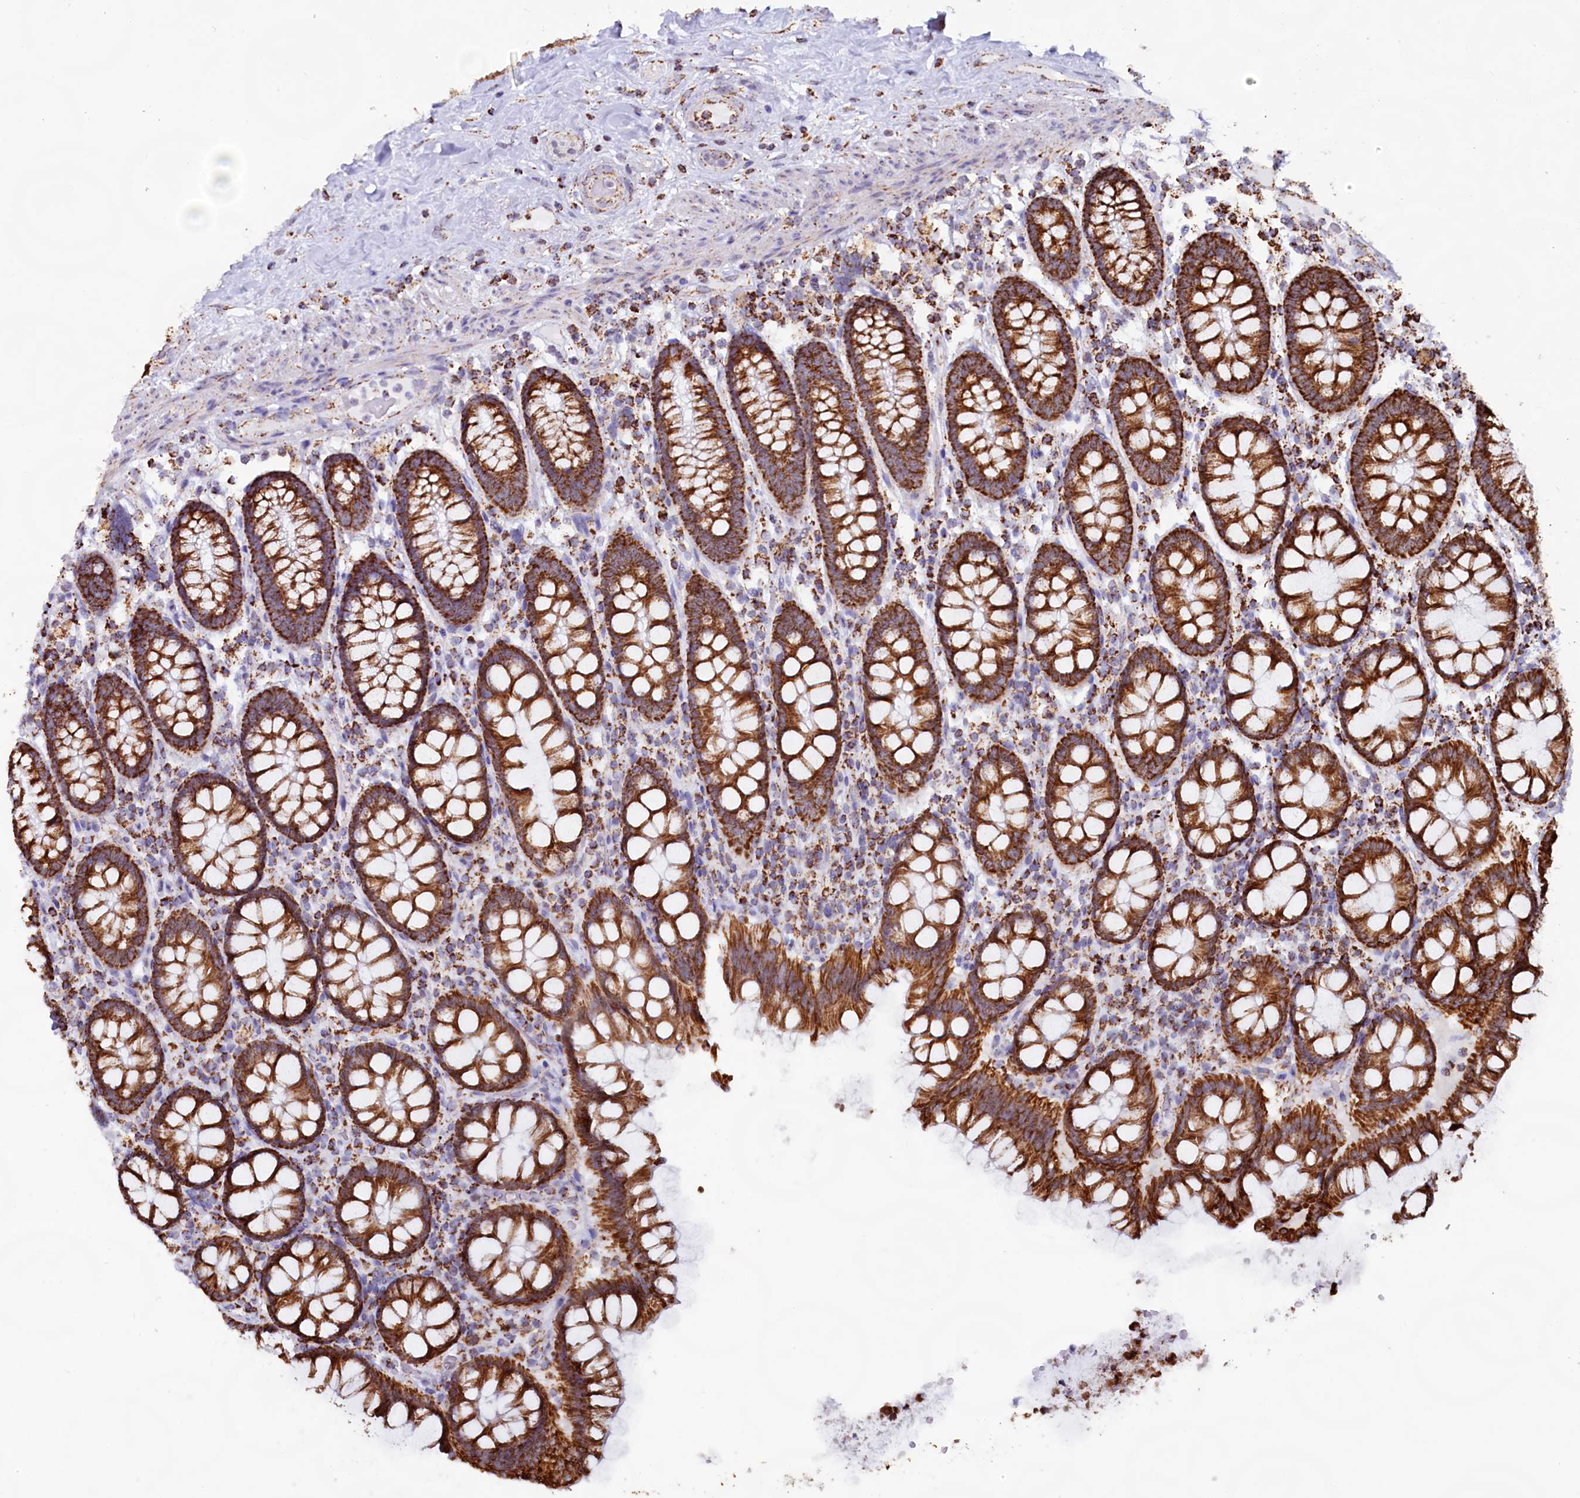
{"staining": {"intensity": "moderate", "quantity": ">75%", "location": "cytoplasmic/membranous"}, "tissue": "colon", "cell_type": "Endothelial cells", "image_type": "normal", "snomed": [{"axis": "morphology", "description": "Normal tissue, NOS"}, {"axis": "topography", "description": "Colon"}], "caption": "Immunohistochemistry histopathology image of normal colon: human colon stained using immunohistochemistry exhibits medium levels of moderate protein expression localized specifically in the cytoplasmic/membranous of endothelial cells, appearing as a cytoplasmic/membranous brown color.", "gene": "C1D", "patient": {"sex": "female", "age": 79}}